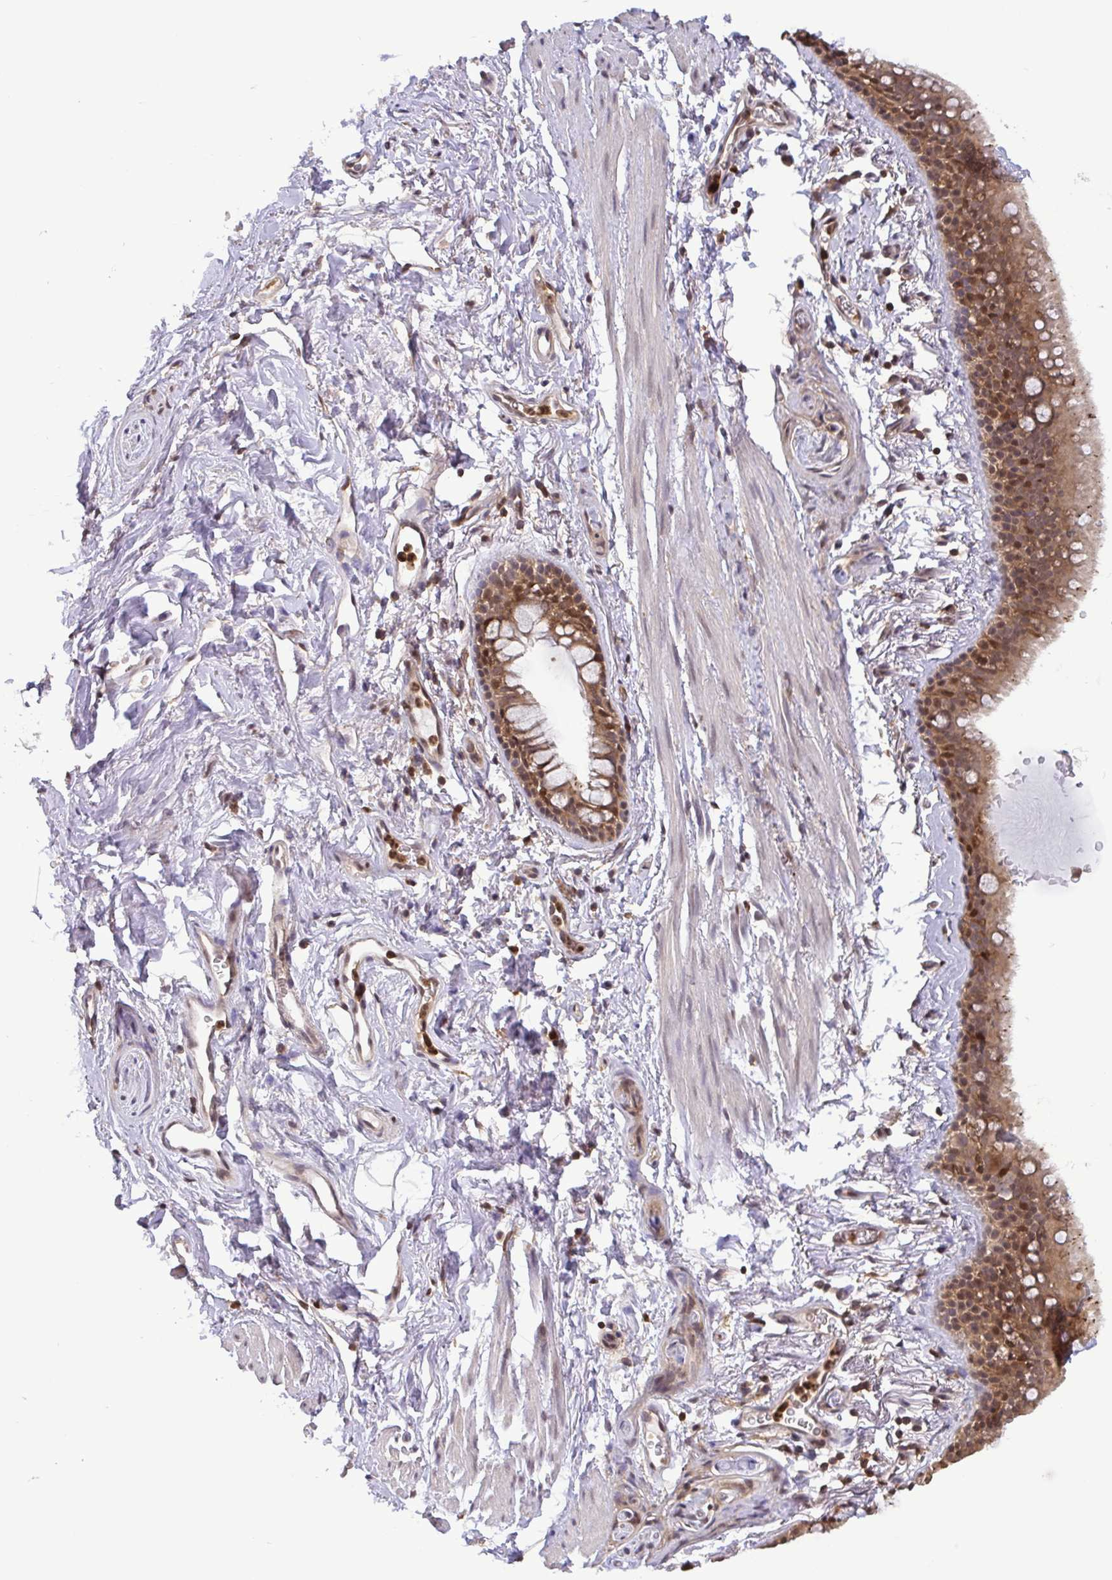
{"staining": {"intensity": "strong", "quantity": "<25%", "location": "cytoplasmic/membranous,nuclear"}, "tissue": "soft tissue", "cell_type": "Chondrocytes", "image_type": "normal", "snomed": [{"axis": "morphology", "description": "Normal tissue, NOS"}, {"axis": "topography", "description": "Lymph node"}, {"axis": "topography", "description": "Cartilage tissue"}, {"axis": "topography", "description": "Bronchus"}], "caption": "Immunohistochemical staining of normal human soft tissue shows <25% levels of strong cytoplasmic/membranous,nuclear protein expression in about <25% of chondrocytes.", "gene": "CHMP1B", "patient": {"sex": "female", "age": 70}}